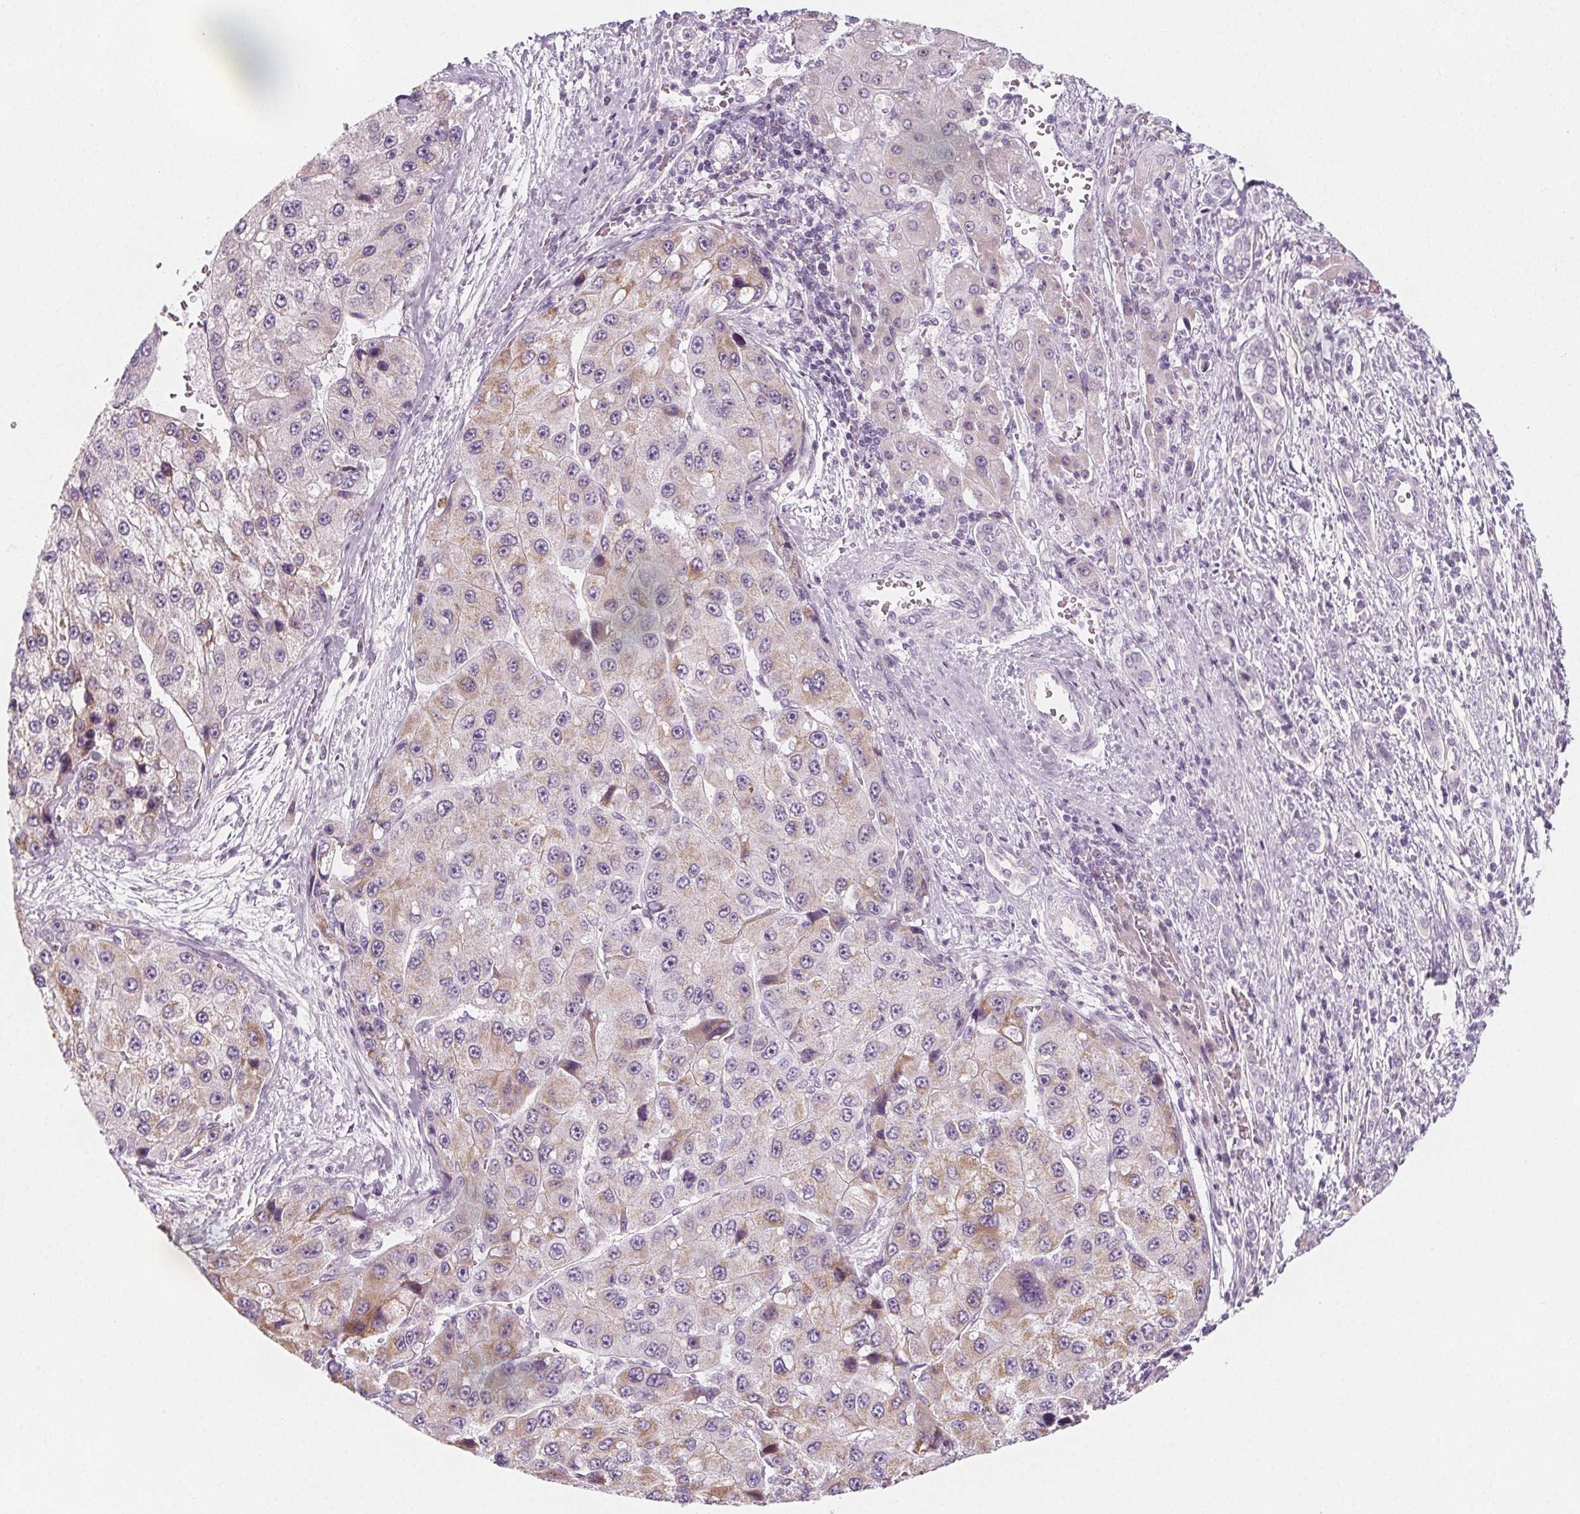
{"staining": {"intensity": "weak", "quantity": "<25%", "location": "cytoplasmic/membranous"}, "tissue": "liver cancer", "cell_type": "Tumor cells", "image_type": "cancer", "snomed": [{"axis": "morphology", "description": "Carcinoma, Hepatocellular, NOS"}, {"axis": "topography", "description": "Liver"}], "caption": "Tumor cells are negative for protein expression in human liver cancer.", "gene": "IL17C", "patient": {"sex": "female", "age": 73}}